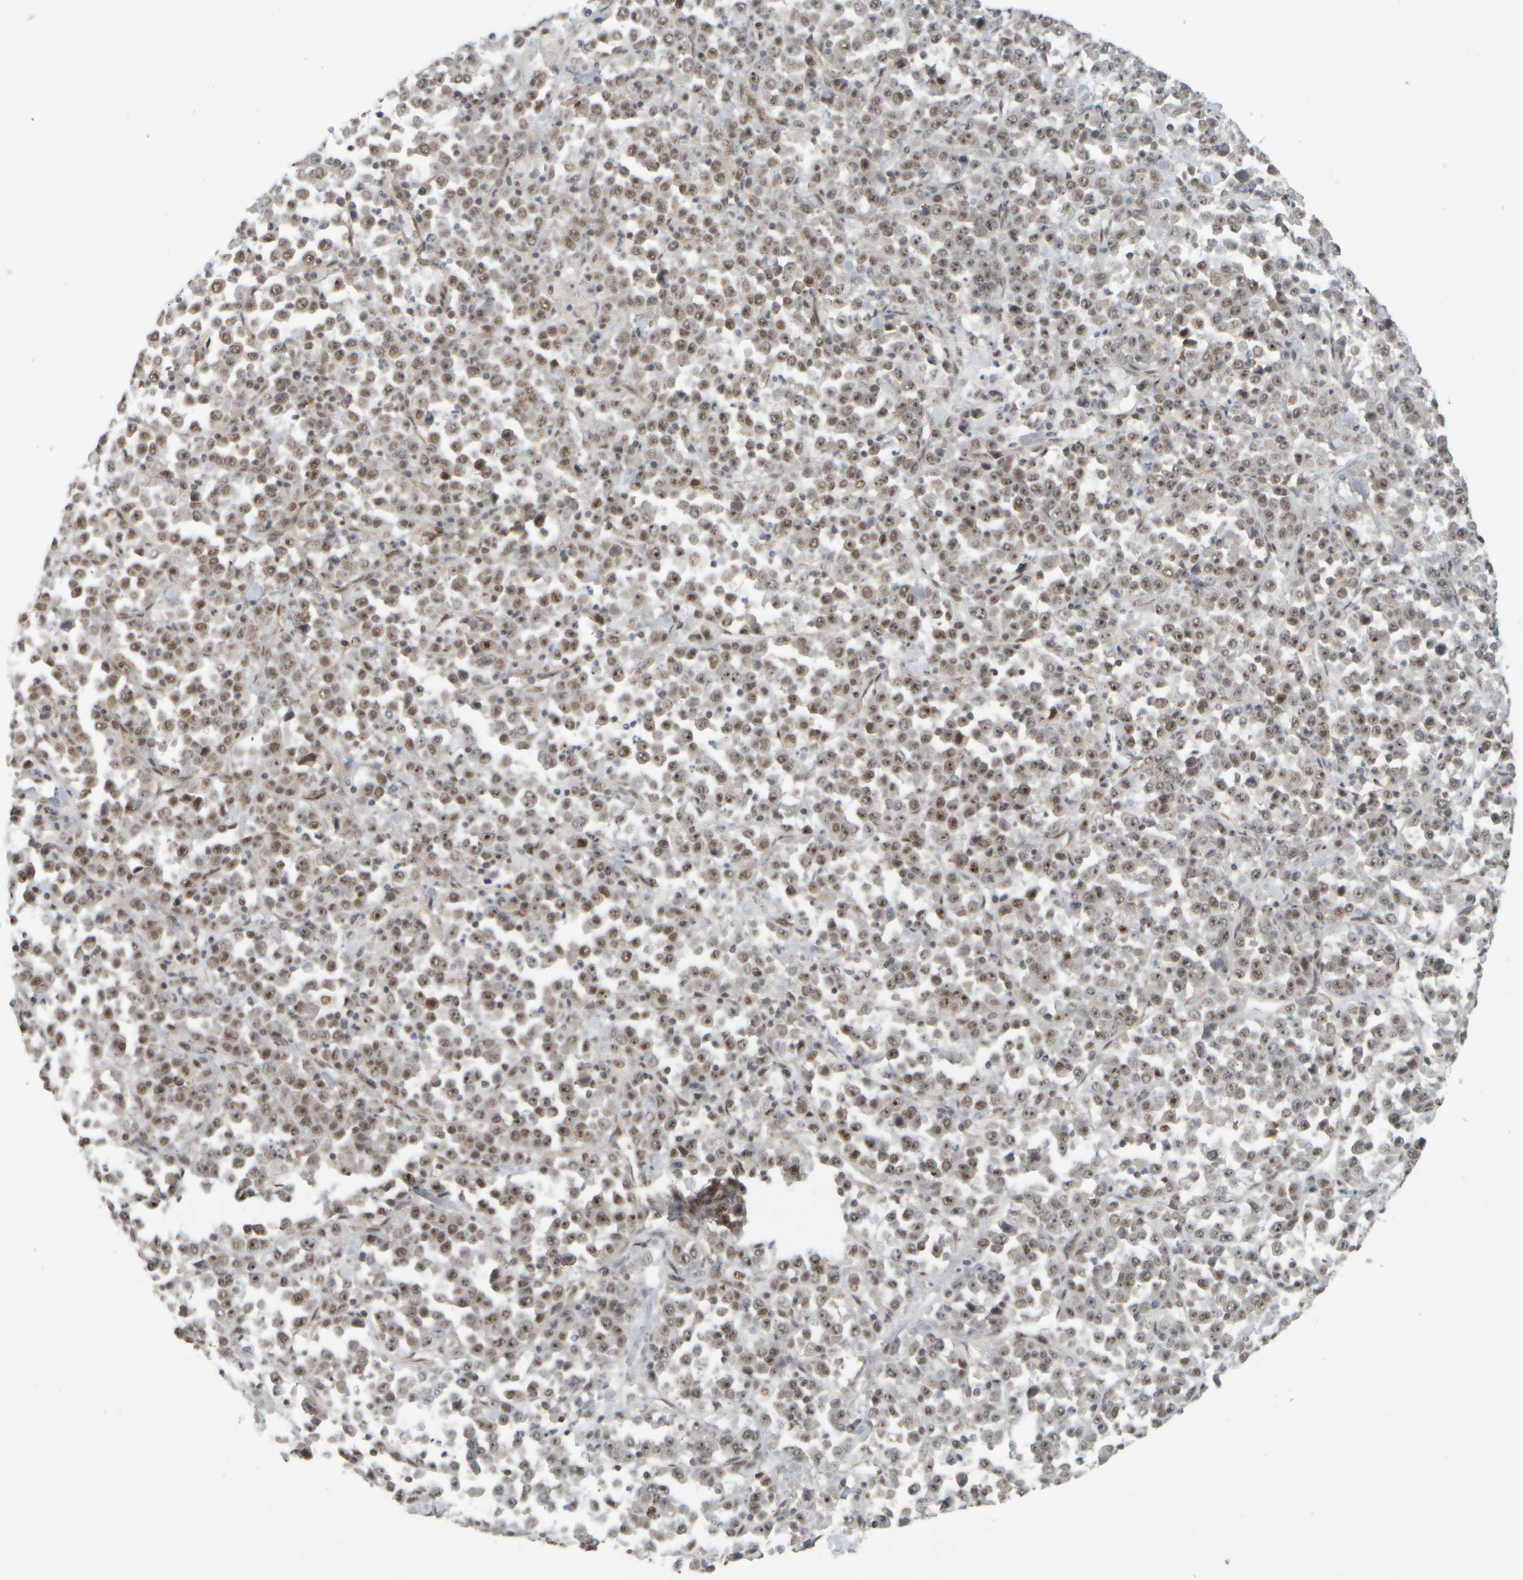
{"staining": {"intensity": "weak", "quantity": ">75%", "location": "nuclear"}, "tissue": "stomach cancer", "cell_type": "Tumor cells", "image_type": "cancer", "snomed": [{"axis": "morphology", "description": "Normal tissue, NOS"}, {"axis": "morphology", "description": "Adenocarcinoma, NOS"}, {"axis": "topography", "description": "Stomach, upper"}, {"axis": "topography", "description": "Stomach"}], "caption": "A high-resolution photomicrograph shows immunohistochemistry staining of adenocarcinoma (stomach), which displays weak nuclear expression in about >75% of tumor cells.", "gene": "SYNRG", "patient": {"sex": "male", "age": 59}}